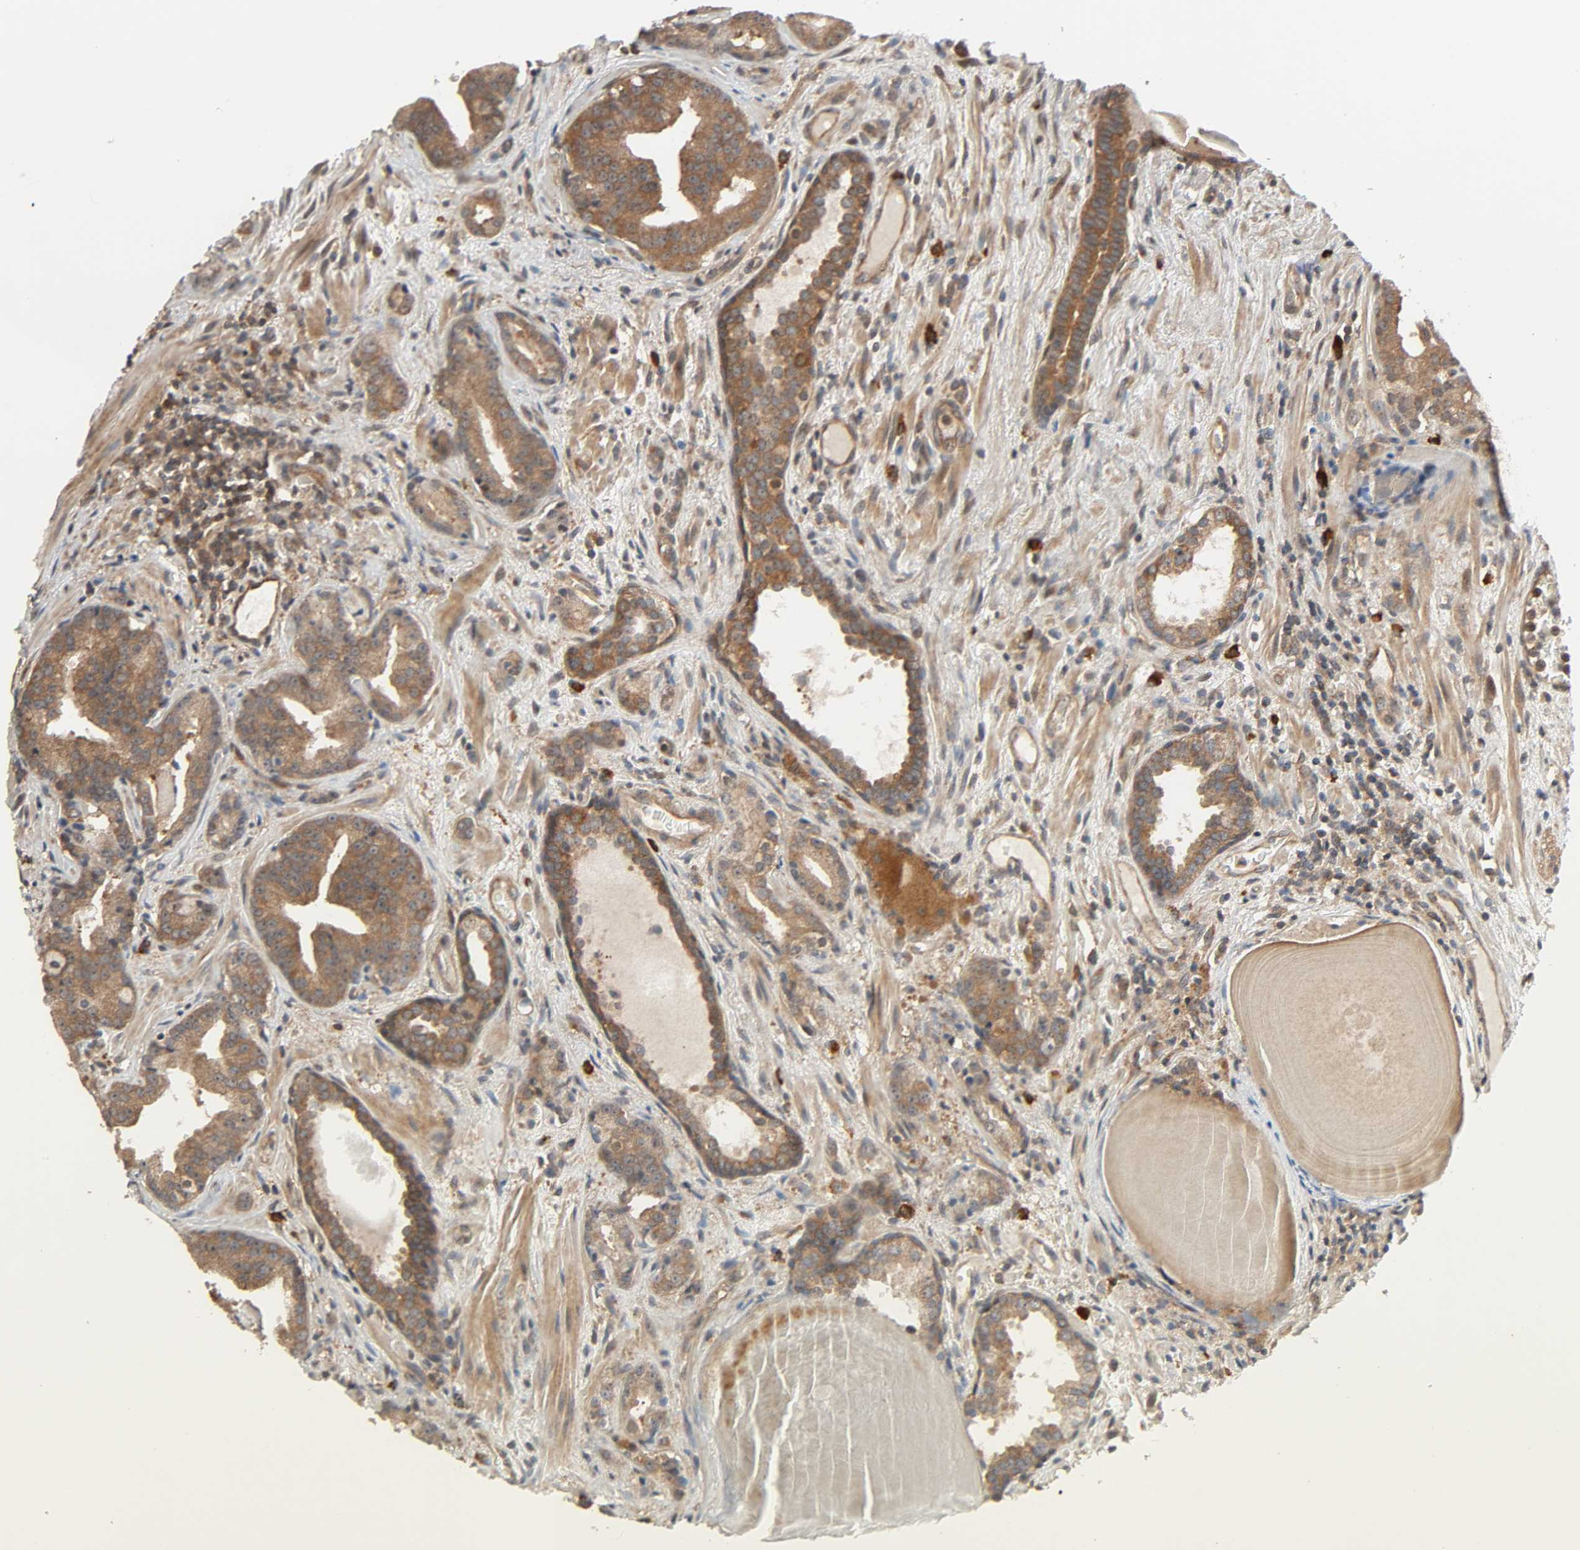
{"staining": {"intensity": "moderate", "quantity": ">75%", "location": "cytoplasmic/membranous"}, "tissue": "prostate cancer", "cell_type": "Tumor cells", "image_type": "cancer", "snomed": [{"axis": "morphology", "description": "Adenocarcinoma, Low grade"}, {"axis": "topography", "description": "Prostate"}], "caption": "Prostate cancer (adenocarcinoma (low-grade)) tissue displays moderate cytoplasmic/membranous staining in about >75% of tumor cells, visualized by immunohistochemistry.", "gene": "PPP2R1B", "patient": {"sex": "male", "age": 63}}